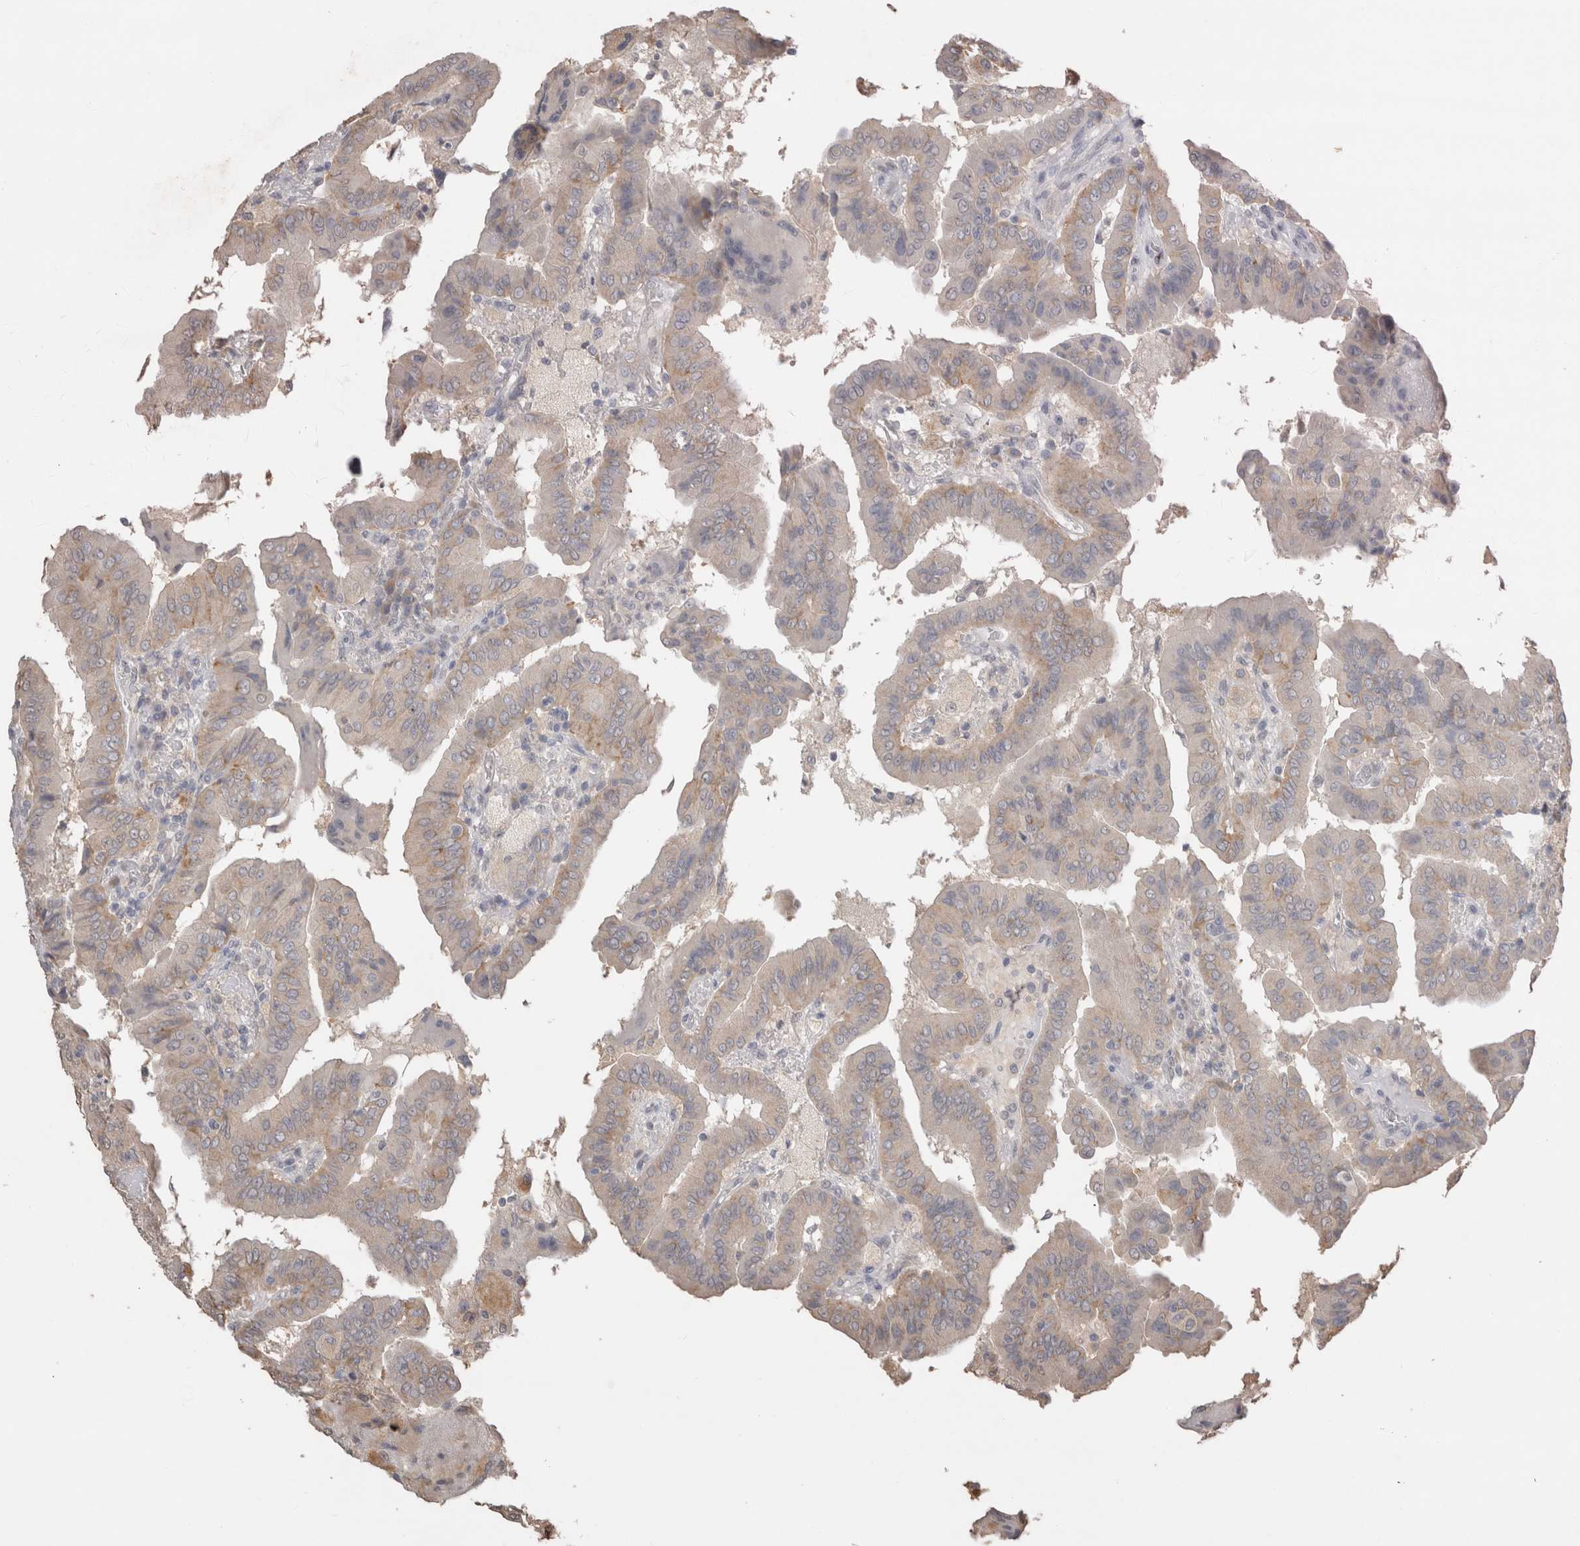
{"staining": {"intensity": "weak", "quantity": "<25%", "location": "cytoplasmic/membranous"}, "tissue": "thyroid cancer", "cell_type": "Tumor cells", "image_type": "cancer", "snomed": [{"axis": "morphology", "description": "Papillary adenocarcinoma, NOS"}, {"axis": "topography", "description": "Thyroid gland"}], "caption": "This image is of thyroid papillary adenocarcinoma stained with immunohistochemistry to label a protein in brown with the nuclei are counter-stained blue. There is no positivity in tumor cells.", "gene": "NAALADL2", "patient": {"sex": "male", "age": 33}}